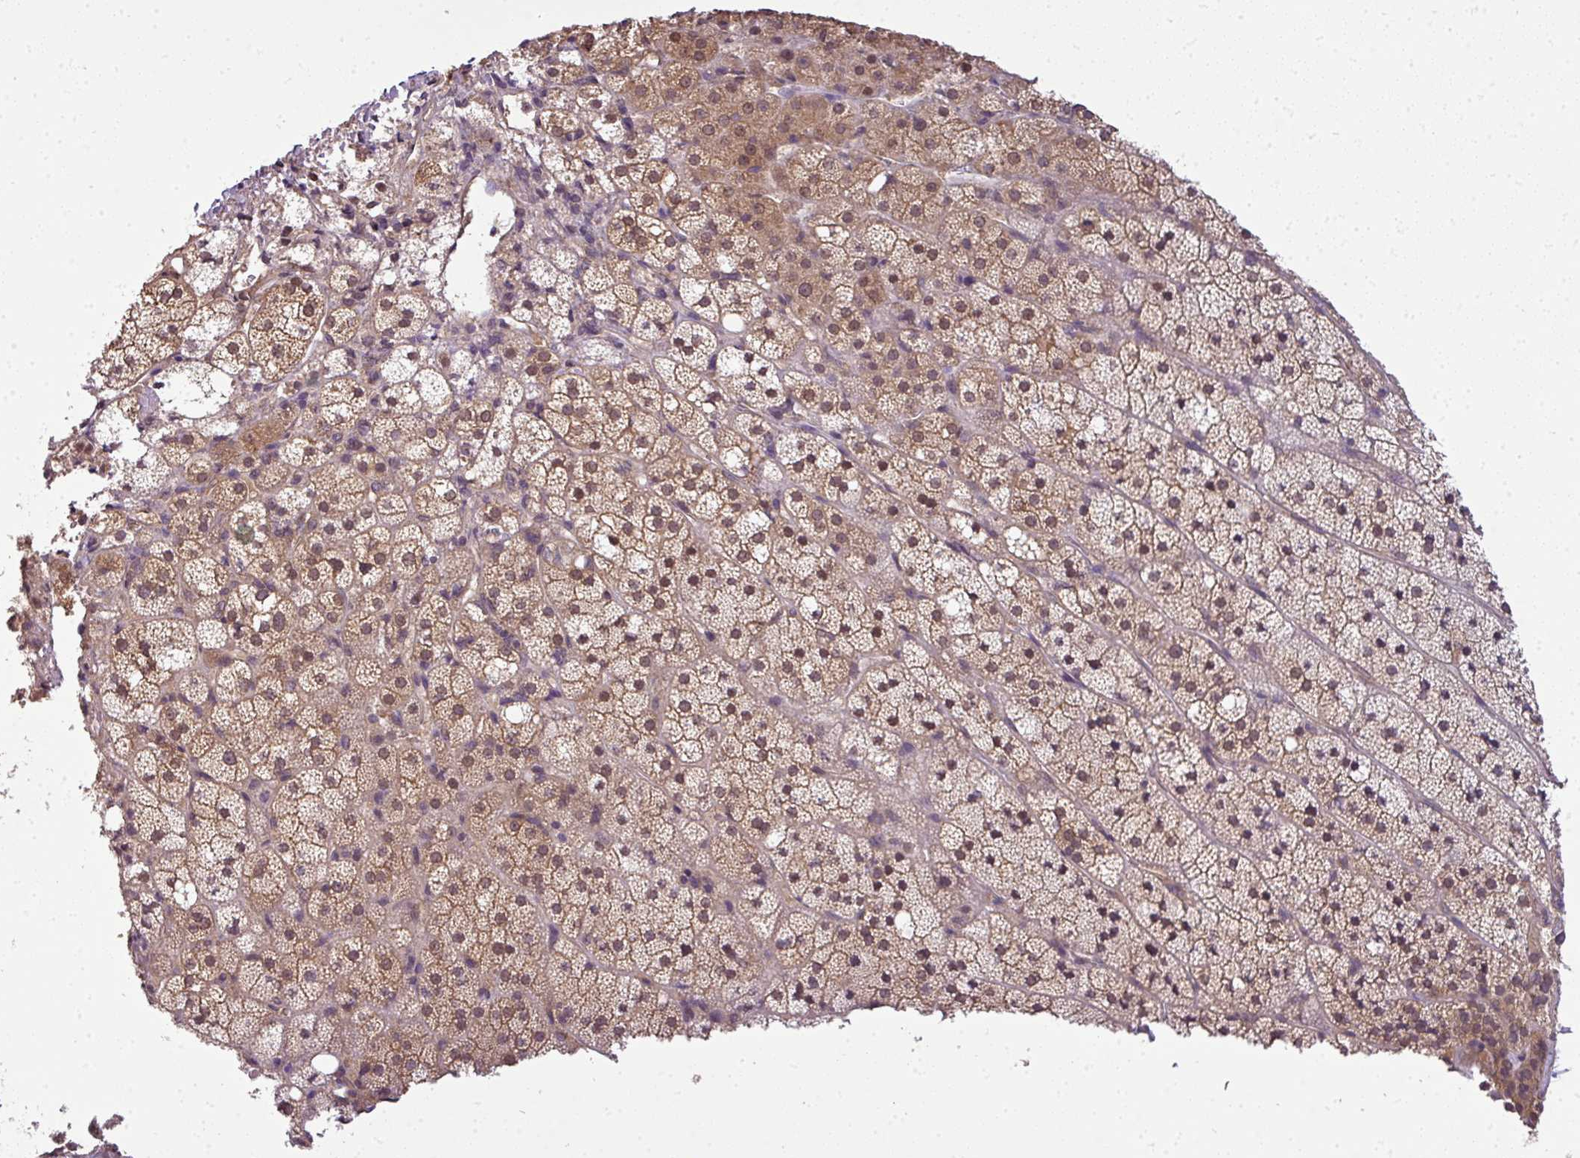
{"staining": {"intensity": "moderate", "quantity": ">75%", "location": "cytoplasmic/membranous,nuclear"}, "tissue": "adrenal gland", "cell_type": "Glandular cells", "image_type": "normal", "snomed": [{"axis": "morphology", "description": "Normal tissue, NOS"}, {"axis": "topography", "description": "Adrenal gland"}], "caption": "A medium amount of moderate cytoplasmic/membranous,nuclear expression is appreciated in about >75% of glandular cells in normal adrenal gland. (Brightfield microscopy of DAB IHC at high magnification).", "gene": "RBM14", "patient": {"sex": "male", "age": 53}}